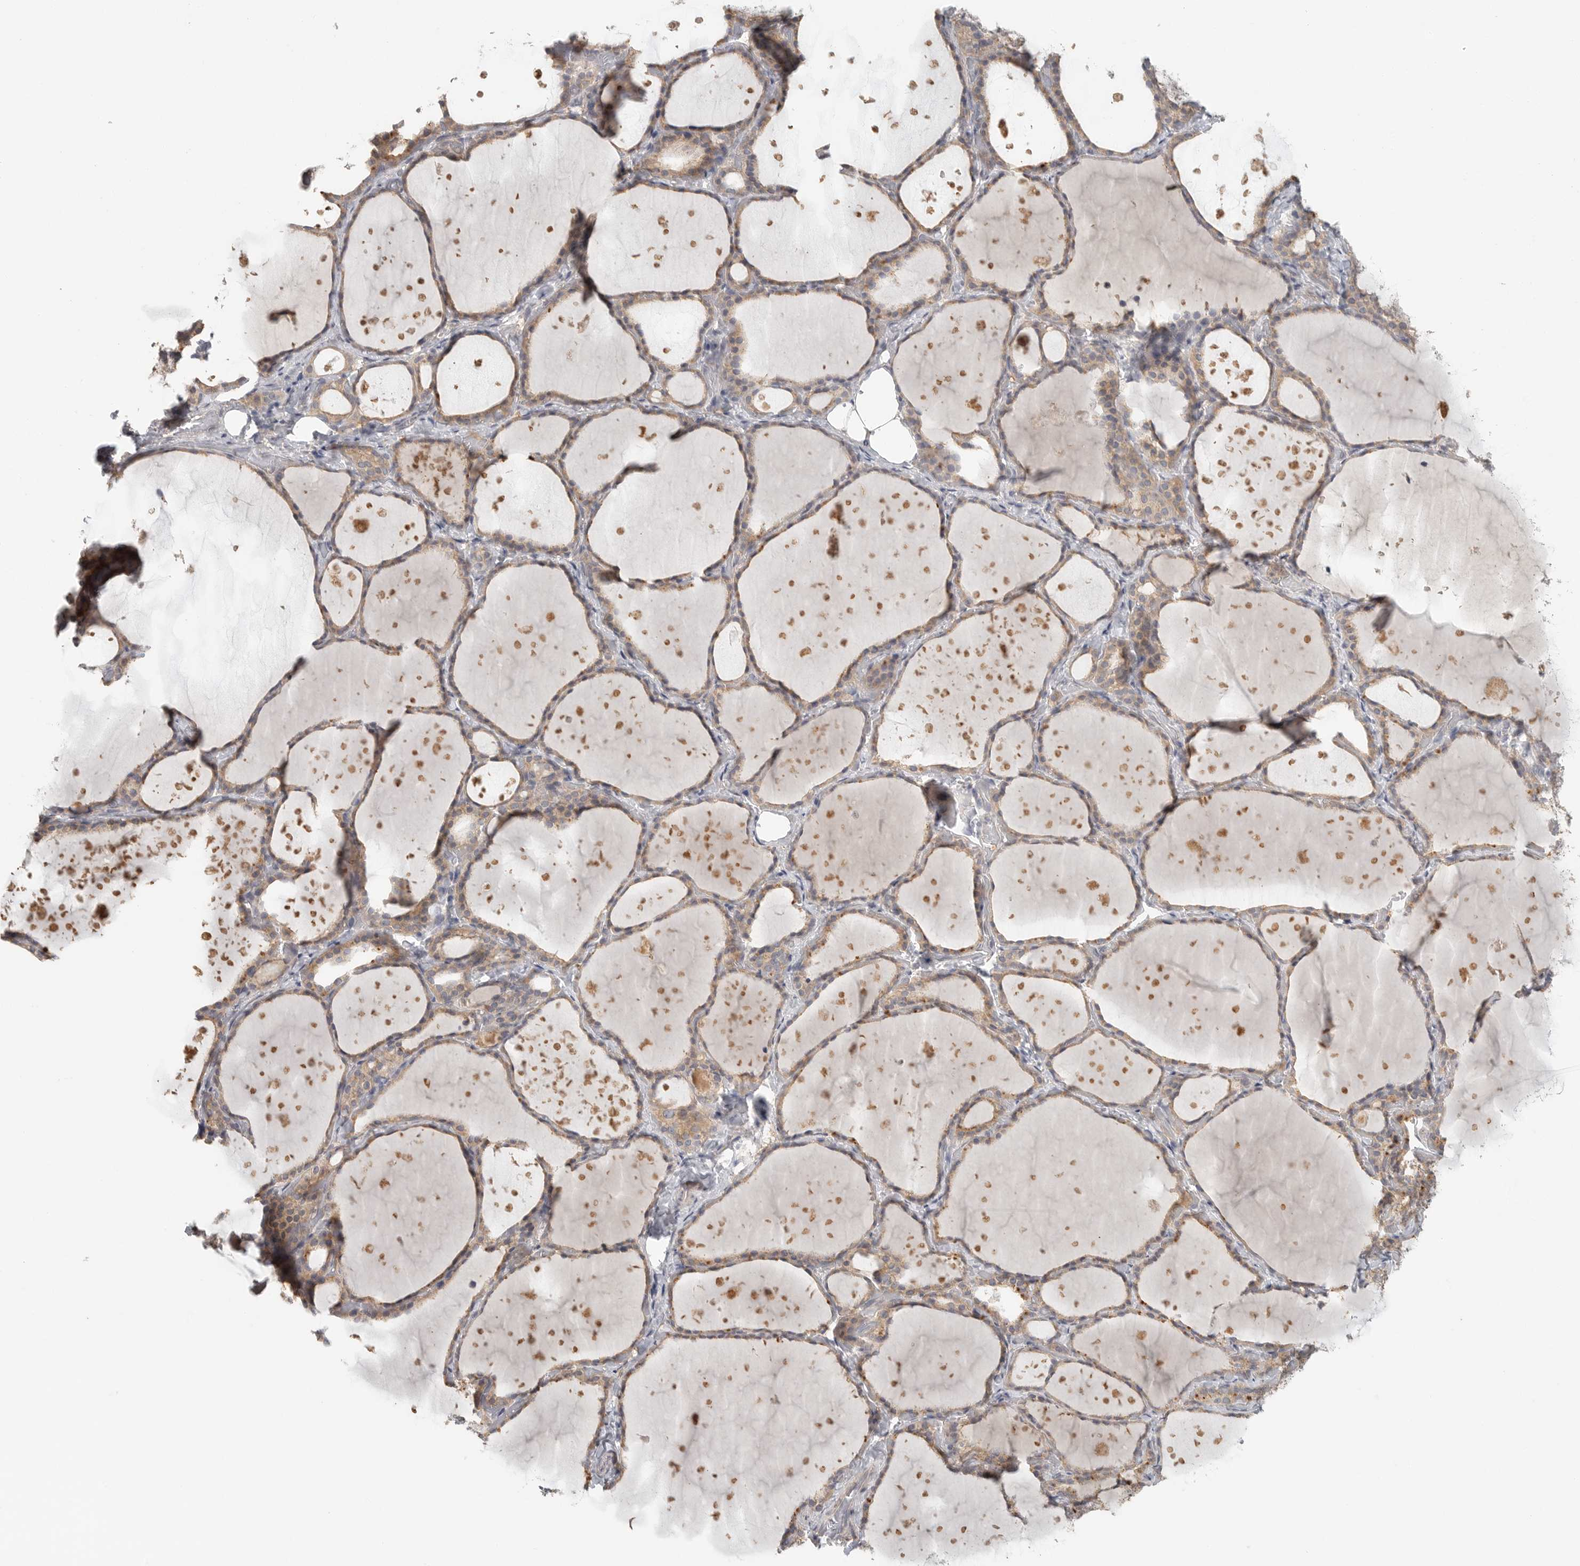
{"staining": {"intensity": "weak", "quantity": "25%-75%", "location": "cytoplasmic/membranous"}, "tissue": "thyroid gland", "cell_type": "Glandular cells", "image_type": "normal", "snomed": [{"axis": "morphology", "description": "Normal tissue, NOS"}, {"axis": "topography", "description": "Thyroid gland"}], "caption": "IHC histopathology image of benign thyroid gland: human thyroid gland stained using immunohistochemistry (IHC) reveals low levels of weak protein expression localized specifically in the cytoplasmic/membranous of glandular cells, appearing as a cytoplasmic/membranous brown color.", "gene": "HDAC6", "patient": {"sex": "female", "age": 44}}